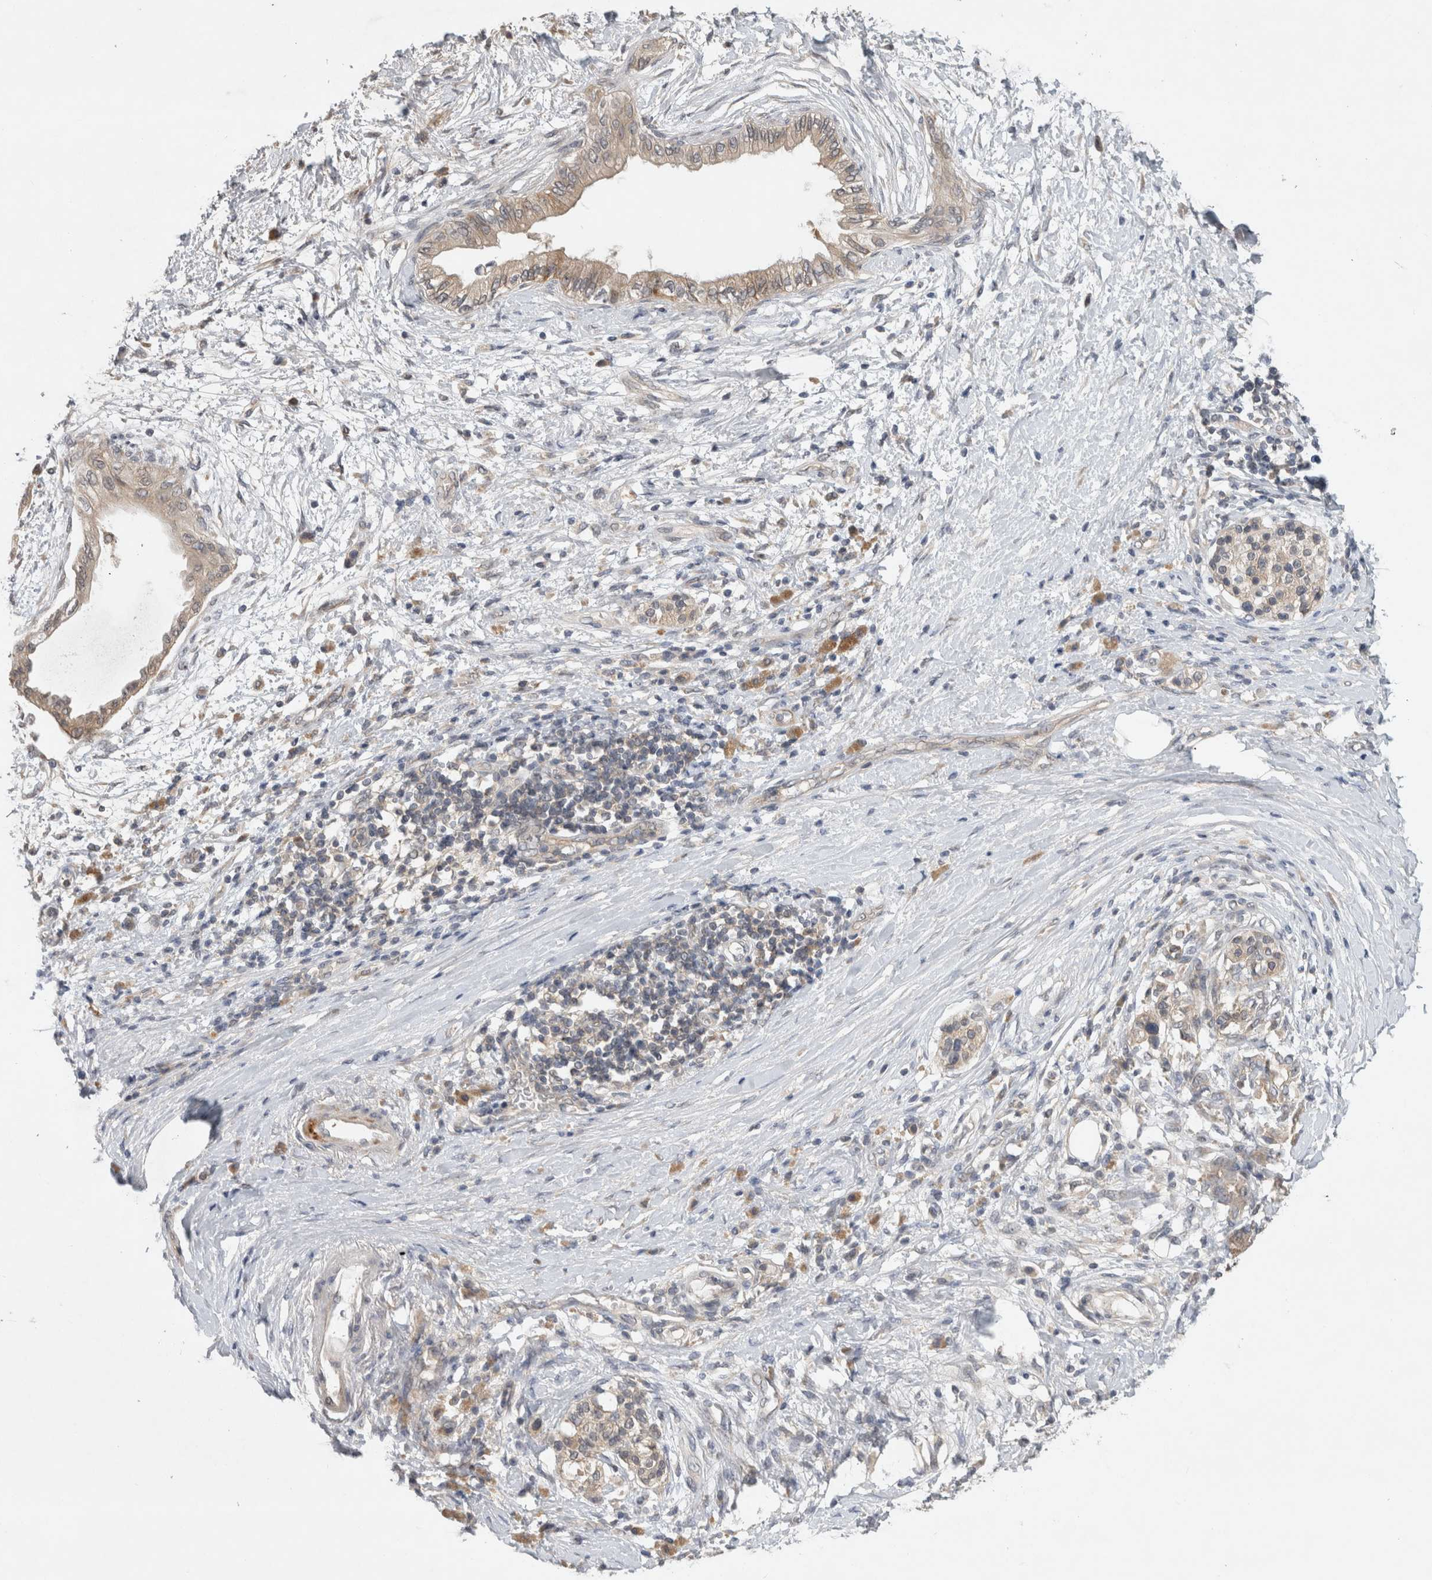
{"staining": {"intensity": "weak", "quantity": ">75%", "location": "cytoplasmic/membranous"}, "tissue": "pancreatic cancer", "cell_type": "Tumor cells", "image_type": "cancer", "snomed": [{"axis": "morphology", "description": "Normal tissue, NOS"}, {"axis": "morphology", "description": "Adenocarcinoma, NOS"}, {"axis": "topography", "description": "Pancreas"}, {"axis": "topography", "description": "Duodenum"}], "caption": "Adenocarcinoma (pancreatic) was stained to show a protein in brown. There is low levels of weak cytoplasmic/membranous staining in approximately >75% of tumor cells. The protein is stained brown, and the nuclei are stained in blue (DAB IHC with brightfield microscopy, high magnification).", "gene": "AASDHPPT", "patient": {"sex": "female", "age": 60}}